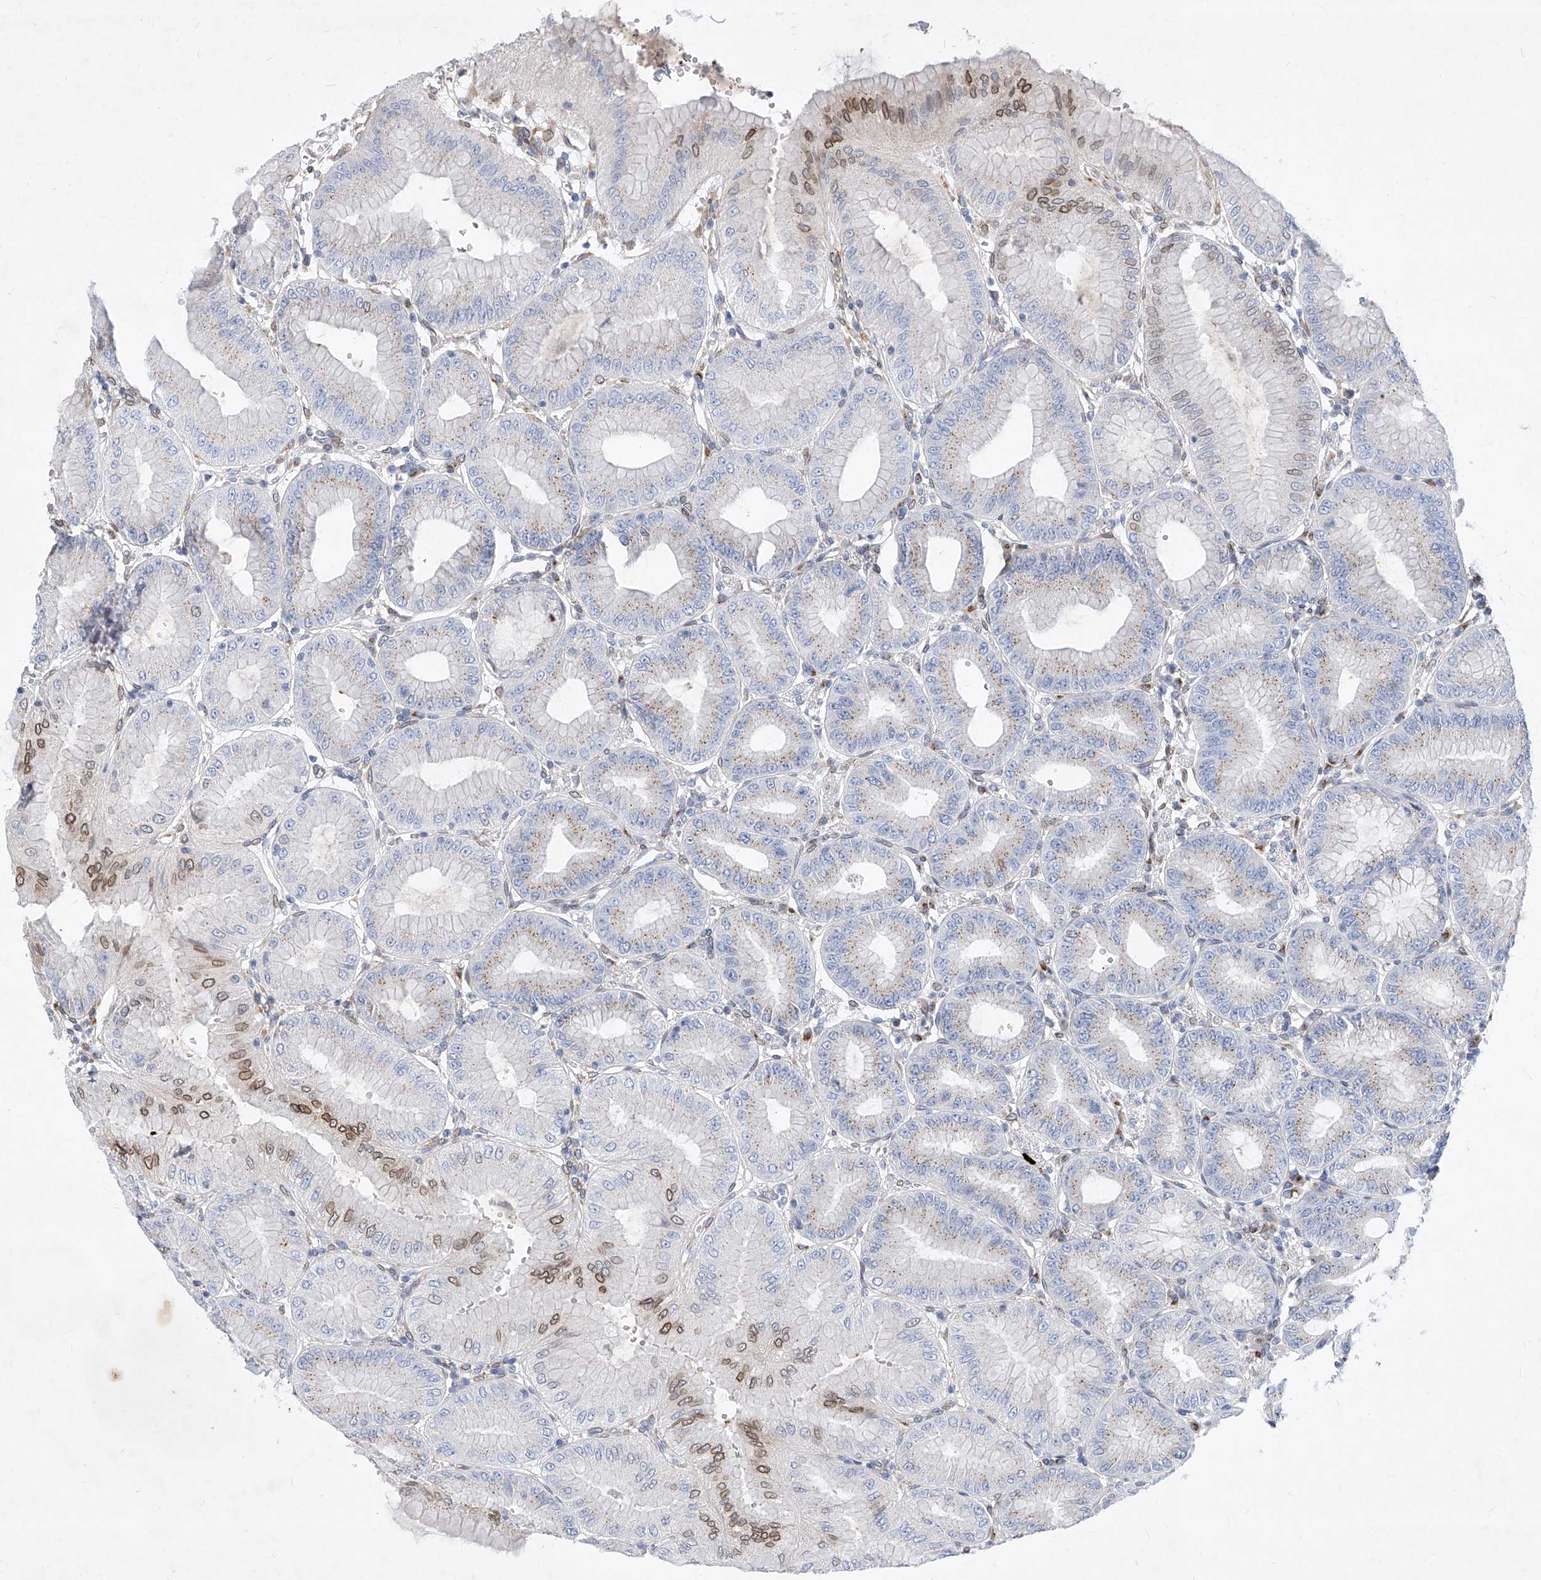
{"staining": {"intensity": "moderate", "quantity": "<25%", "location": "cytoplasmic/membranous,nuclear"}, "tissue": "stomach", "cell_type": "Glandular cells", "image_type": "normal", "snomed": [{"axis": "morphology", "description": "Normal tissue, NOS"}, {"axis": "topography", "description": "Stomach, lower"}], "caption": "This histopathology image exhibits IHC staining of unremarkable stomach, with low moderate cytoplasmic/membranous,nuclear positivity in approximately <25% of glandular cells.", "gene": "MX2", "patient": {"sex": "male", "age": 71}}